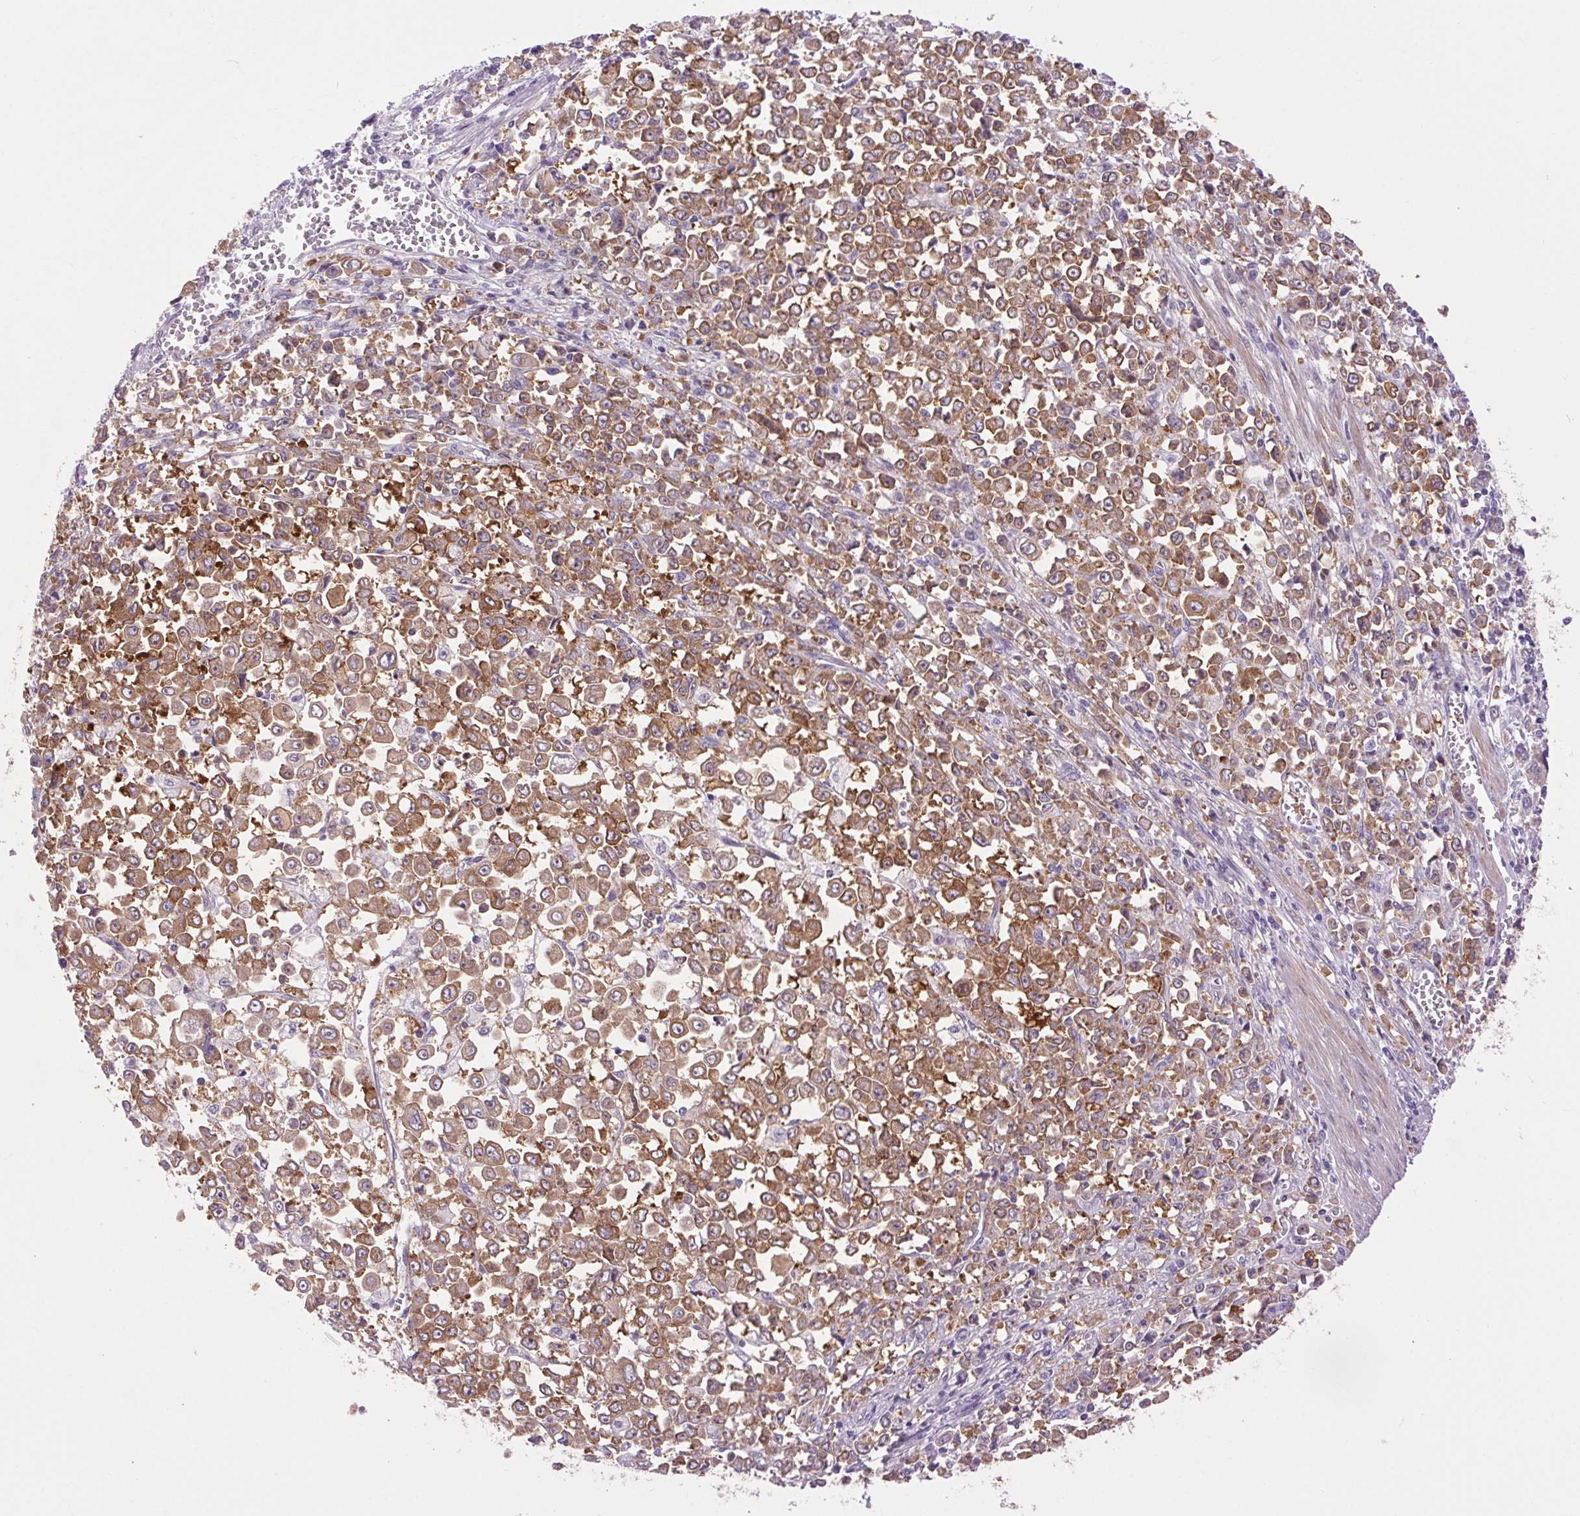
{"staining": {"intensity": "moderate", "quantity": ">75%", "location": "cytoplasmic/membranous"}, "tissue": "stomach cancer", "cell_type": "Tumor cells", "image_type": "cancer", "snomed": [{"axis": "morphology", "description": "Adenocarcinoma, NOS"}, {"axis": "topography", "description": "Stomach, upper"}], "caption": "Immunohistochemical staining of stomach cancer displays moderate cytoplasmic/membranous protein positivity in about >75% of tumor cells.", "gene": "SOWAHC", "patient": {"sex": "male", "age": 70}}